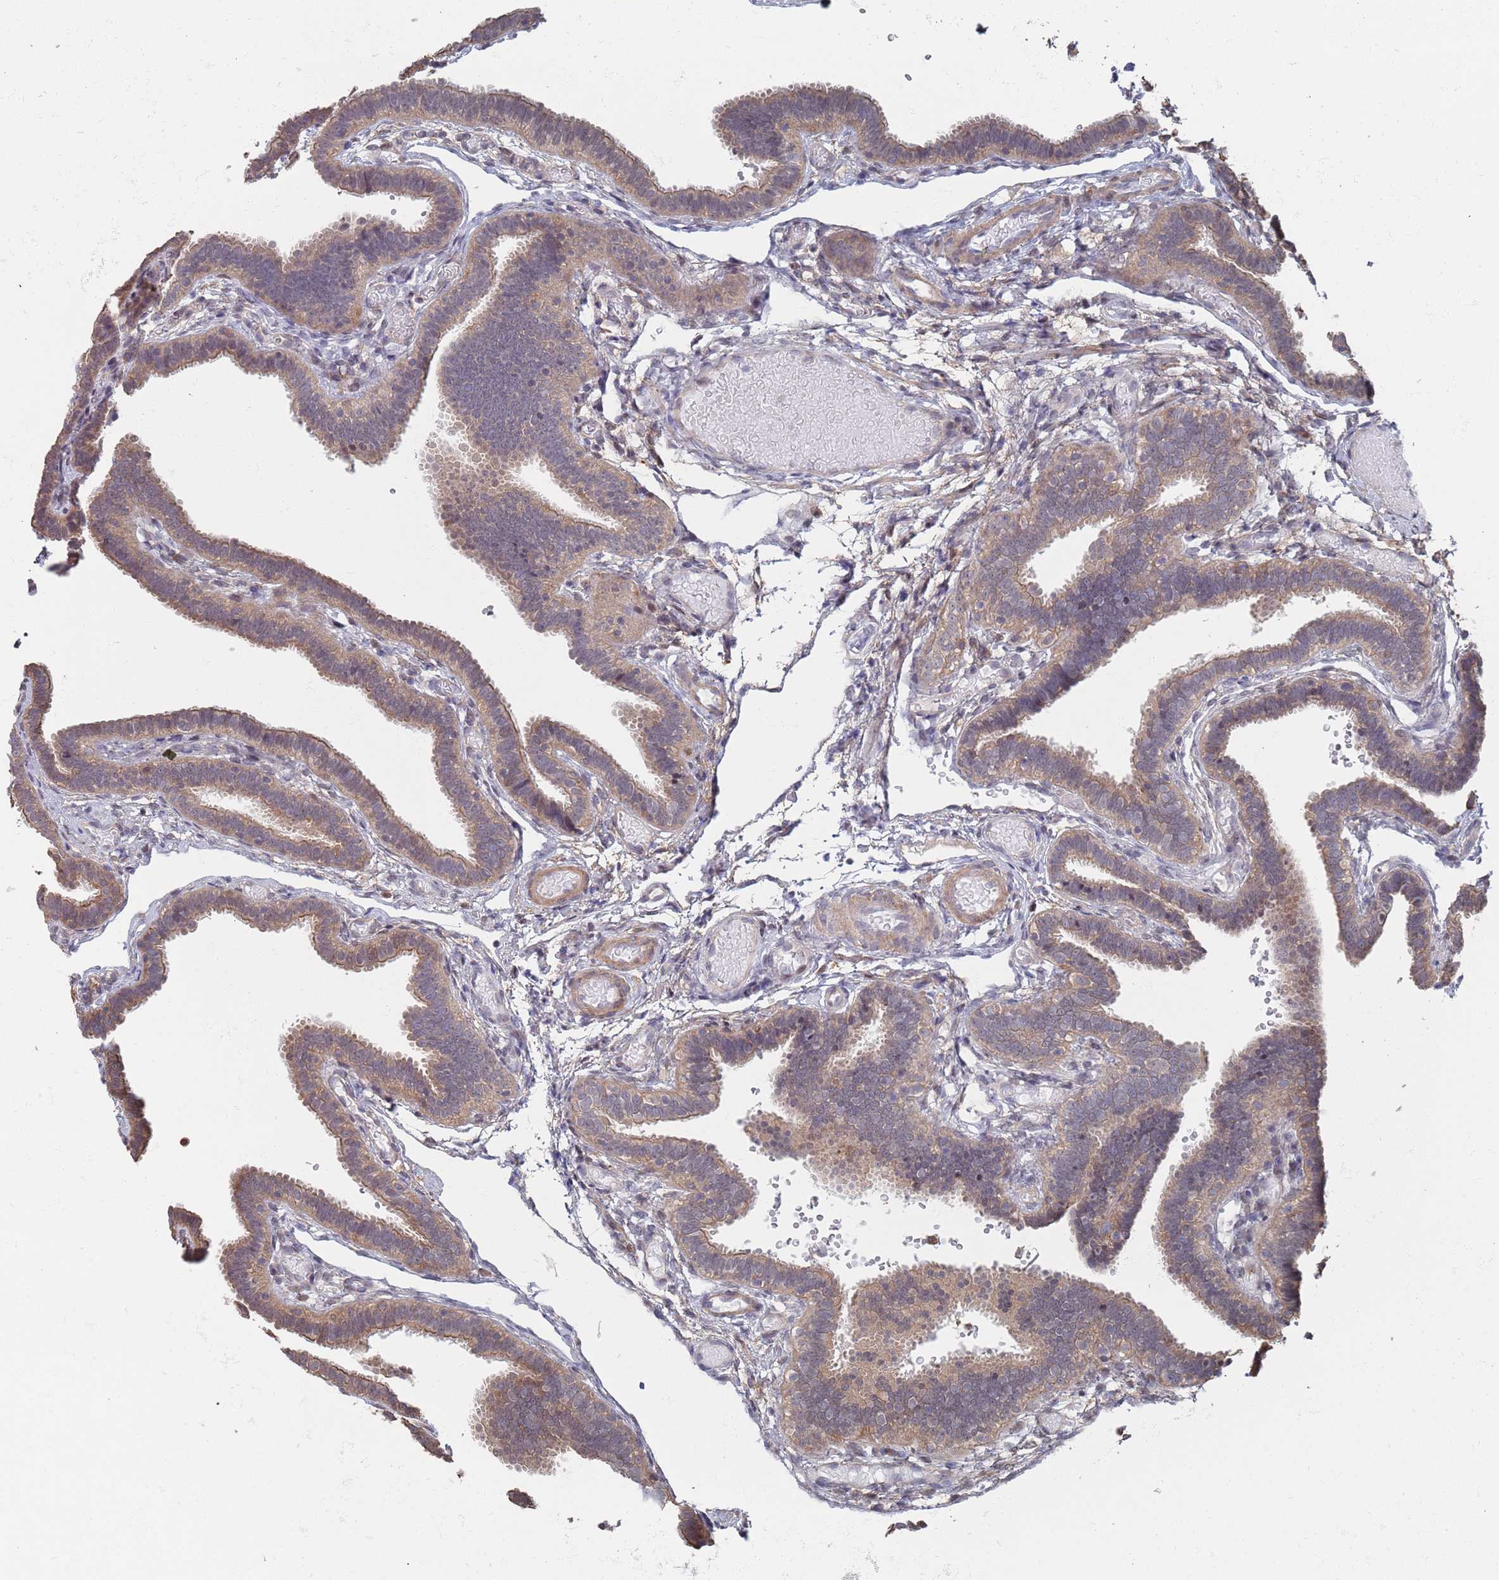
{"staining": {"intensity": "moderate", "quantity": ">75%", "location": "cytoplasmic/membranous"}, "tissue": "fallopian tube", "cell_type": "Glandular cells", "image_type": "normal", "snomed": [{"axis": "morphology", "description": "Normal tissue, NOS"}, {"axis": "topography", "description": "Fallopian tube"}], "caption": "A brown stain shows moderate cytoplasmic/membranous staining of a protein in glandular cells of unremarkable human fallopian tube. (IHC, brightfield microscopy, high magnification).", "gene": "DGKD", "patient": {"sex": "female", "age": 37}}